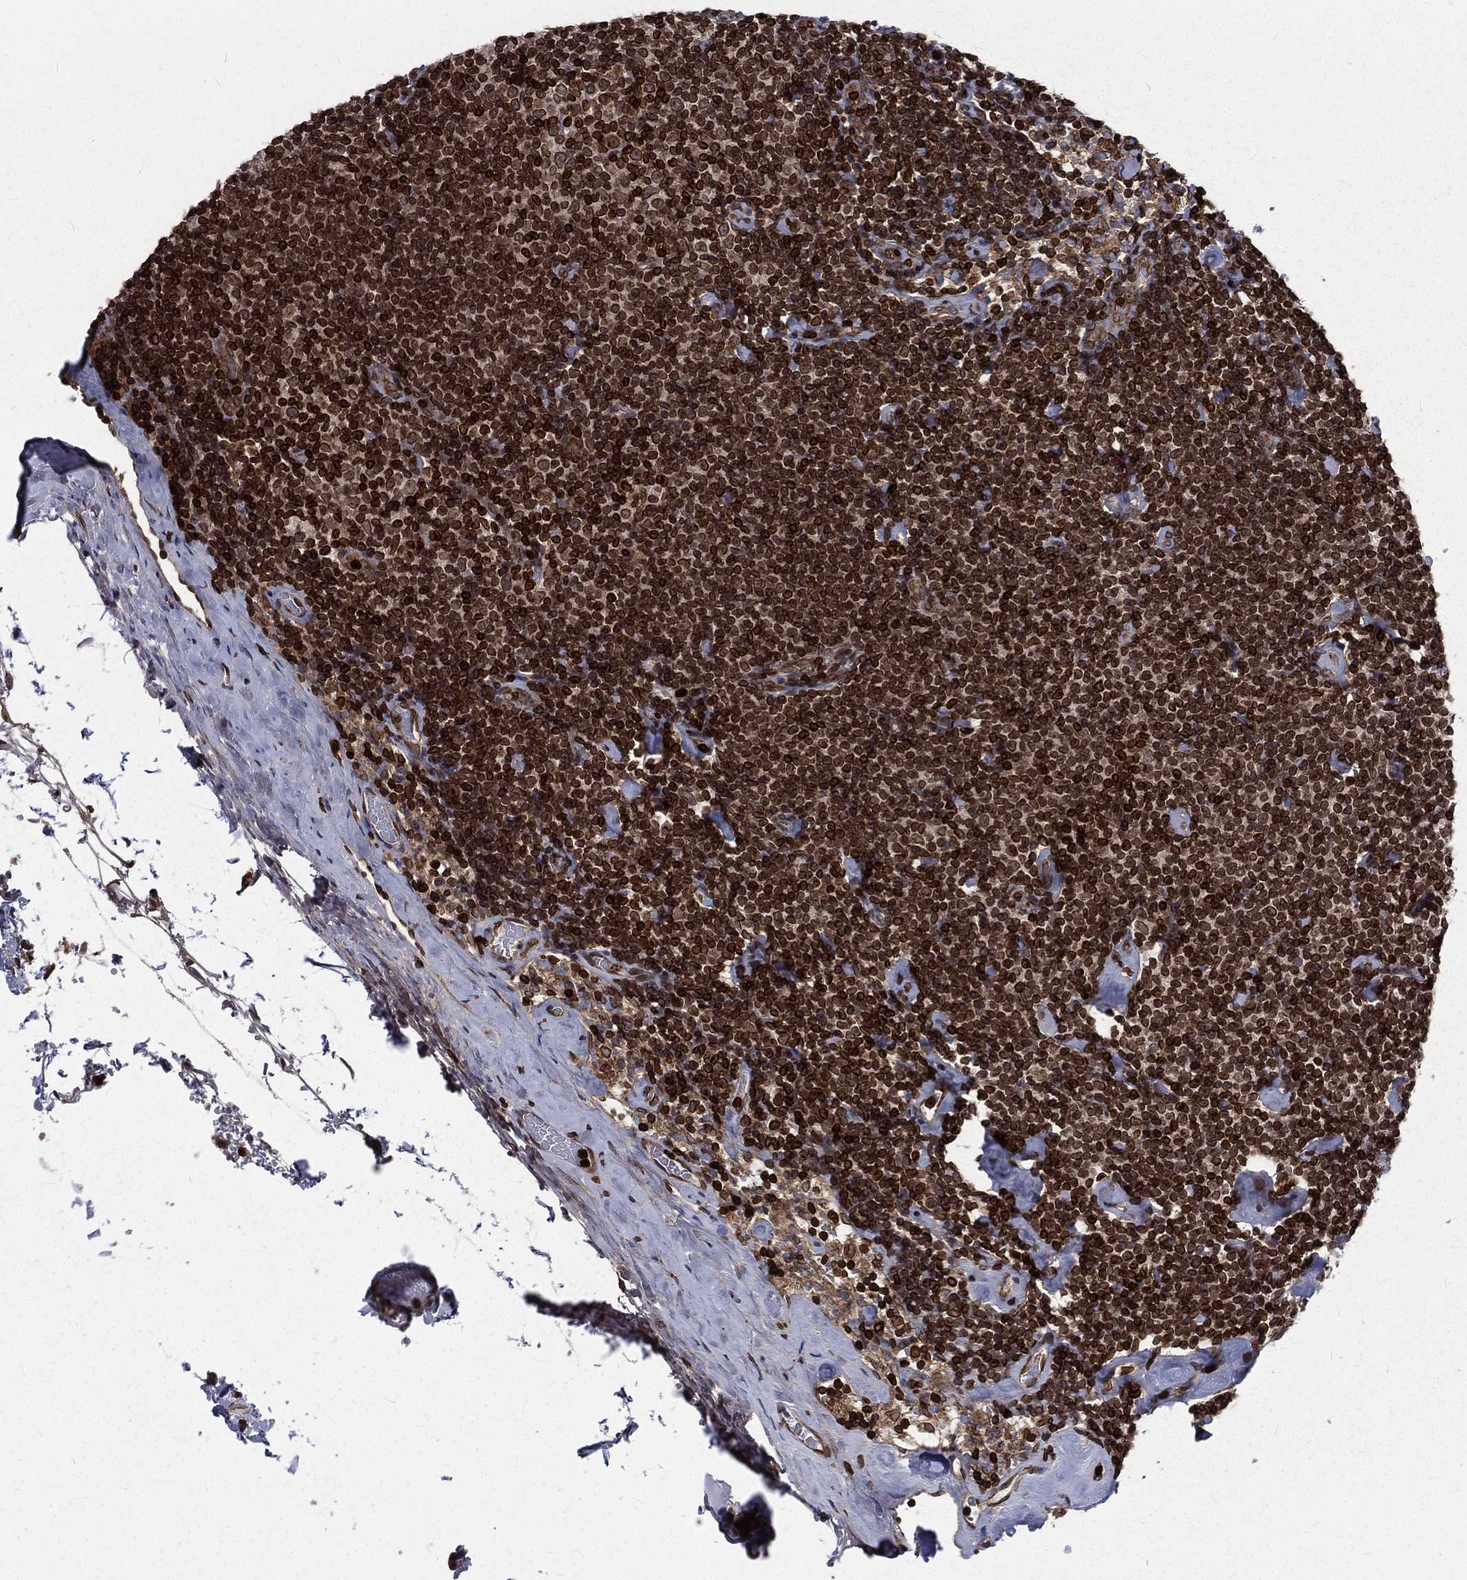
{"staining": {"intensity": "strong", "quantity": ">75%", "location": "cytoplasmic/membranous,nuclear"}, "tissue": "lymphoma", "cell_type": "Tumor cells", "image_type": "cancer", "snomed": [{"axis": "morphology", "description": "Malignant lymphoma, non-Hodgkin's type, Low grade"}, {"axis": "topography", "description": "Lymph node"}], "caption": "This is a micrograph of IHC staining of malignant lymphoma, non-Hodgkin's type (low-grade), which shows strong staining in the cytoplasmic/membranous and nuclear of tumor cells.", "gene": "LBR", "patient": {"sex": "male", "age": 81}}